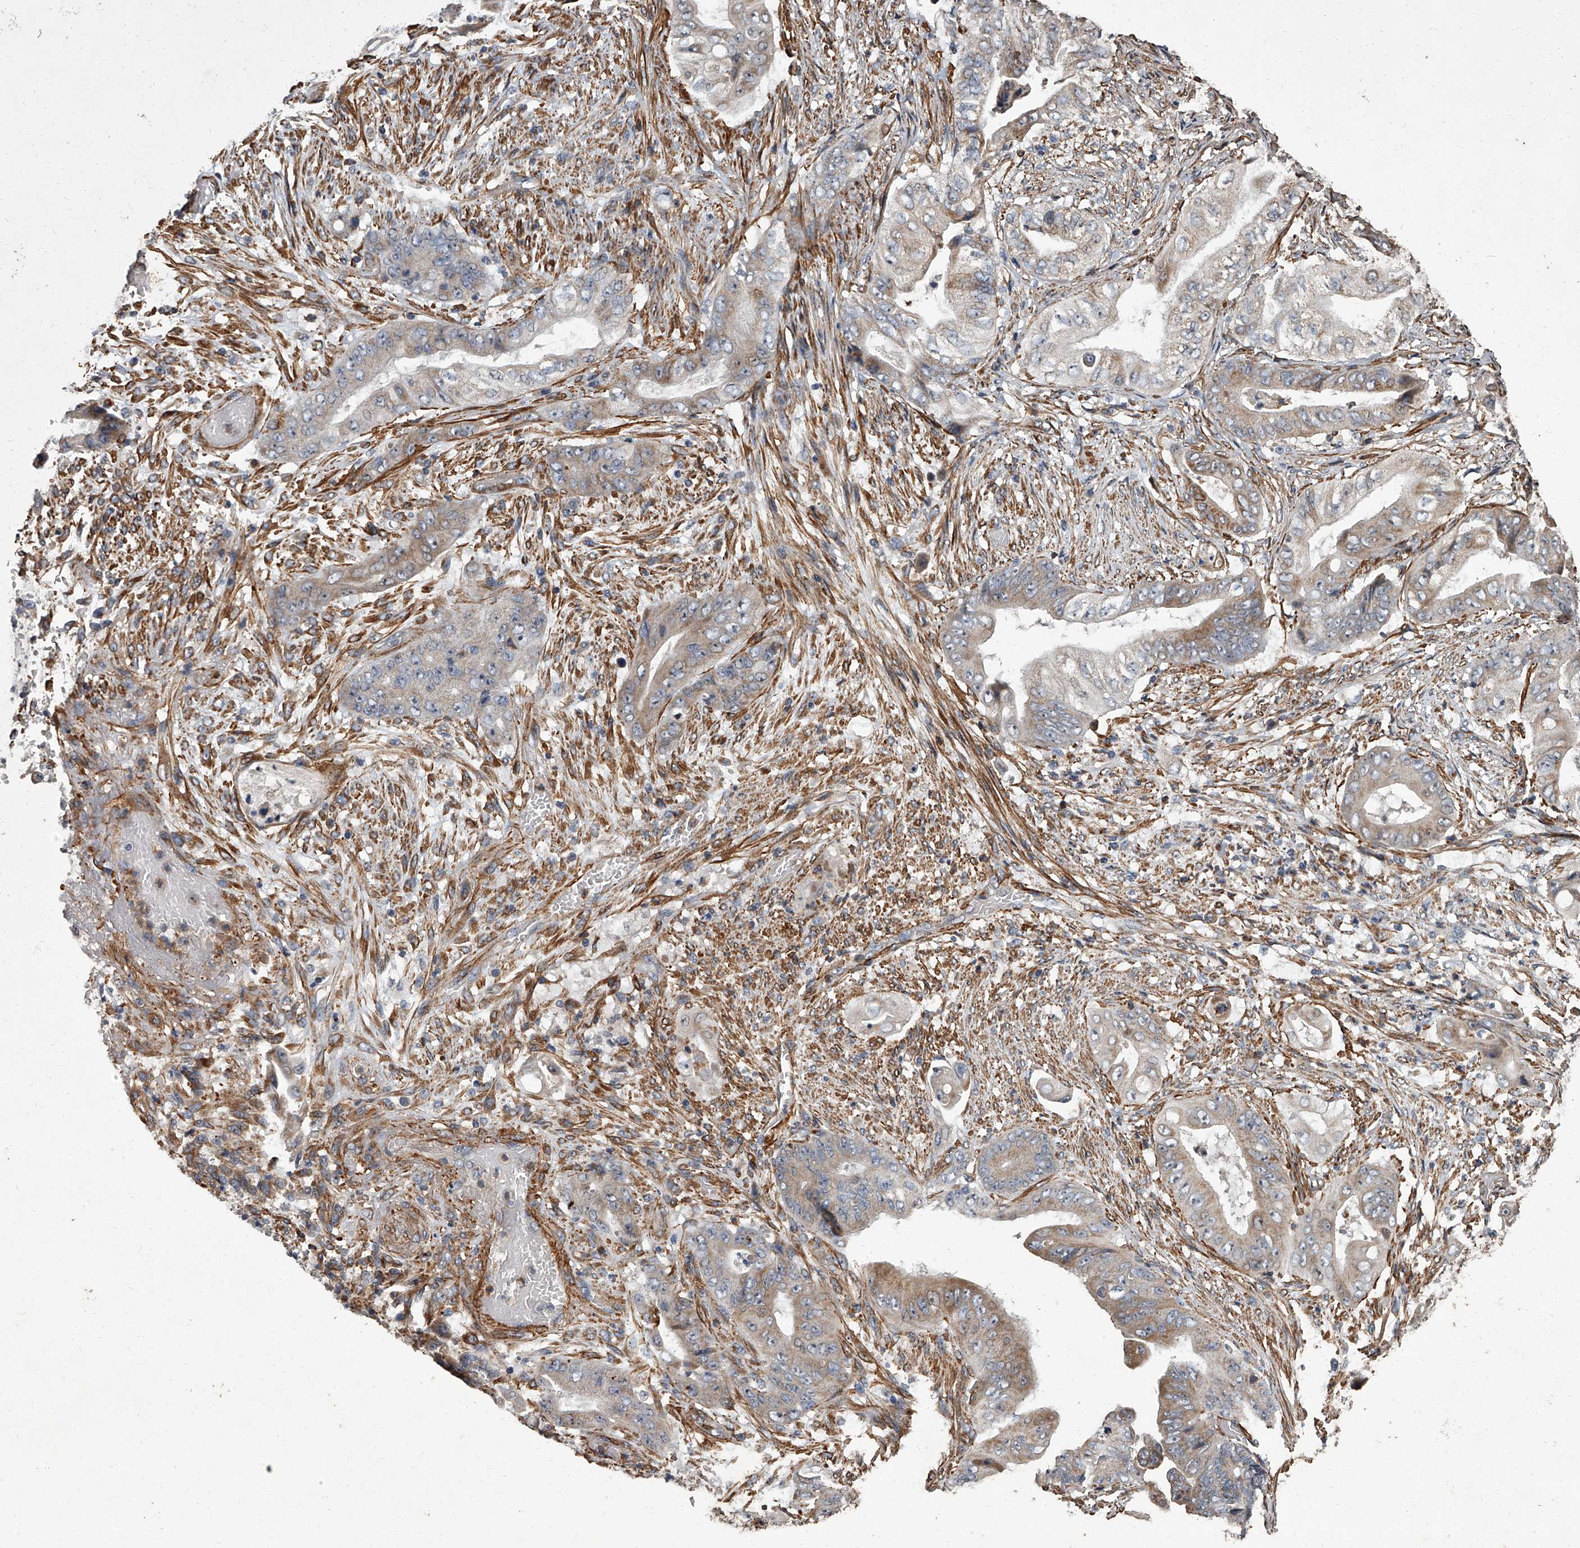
{"staining": {"intensity": "weak", "quantity": "25%-75%", "location": "cytoplasmic/membranous"}, "tissue": "stomach cancer", "cell_type": "Tumor cells", "image_type": "cancer", "snomed": [{"axis": "morphology", "description": "Adenocarcinoma, NOS"}, {"axis": "topography", "description": "Stomach"}], "caption": "This micrograph shows immunohistochemistry staining of human stomach cancer, with low weak cytoplasmic/membranous positivity in approximately 25%-75% of tumor cells.", "gene": "SIRT4", "patient": {"sex": "female", "age": 73}}